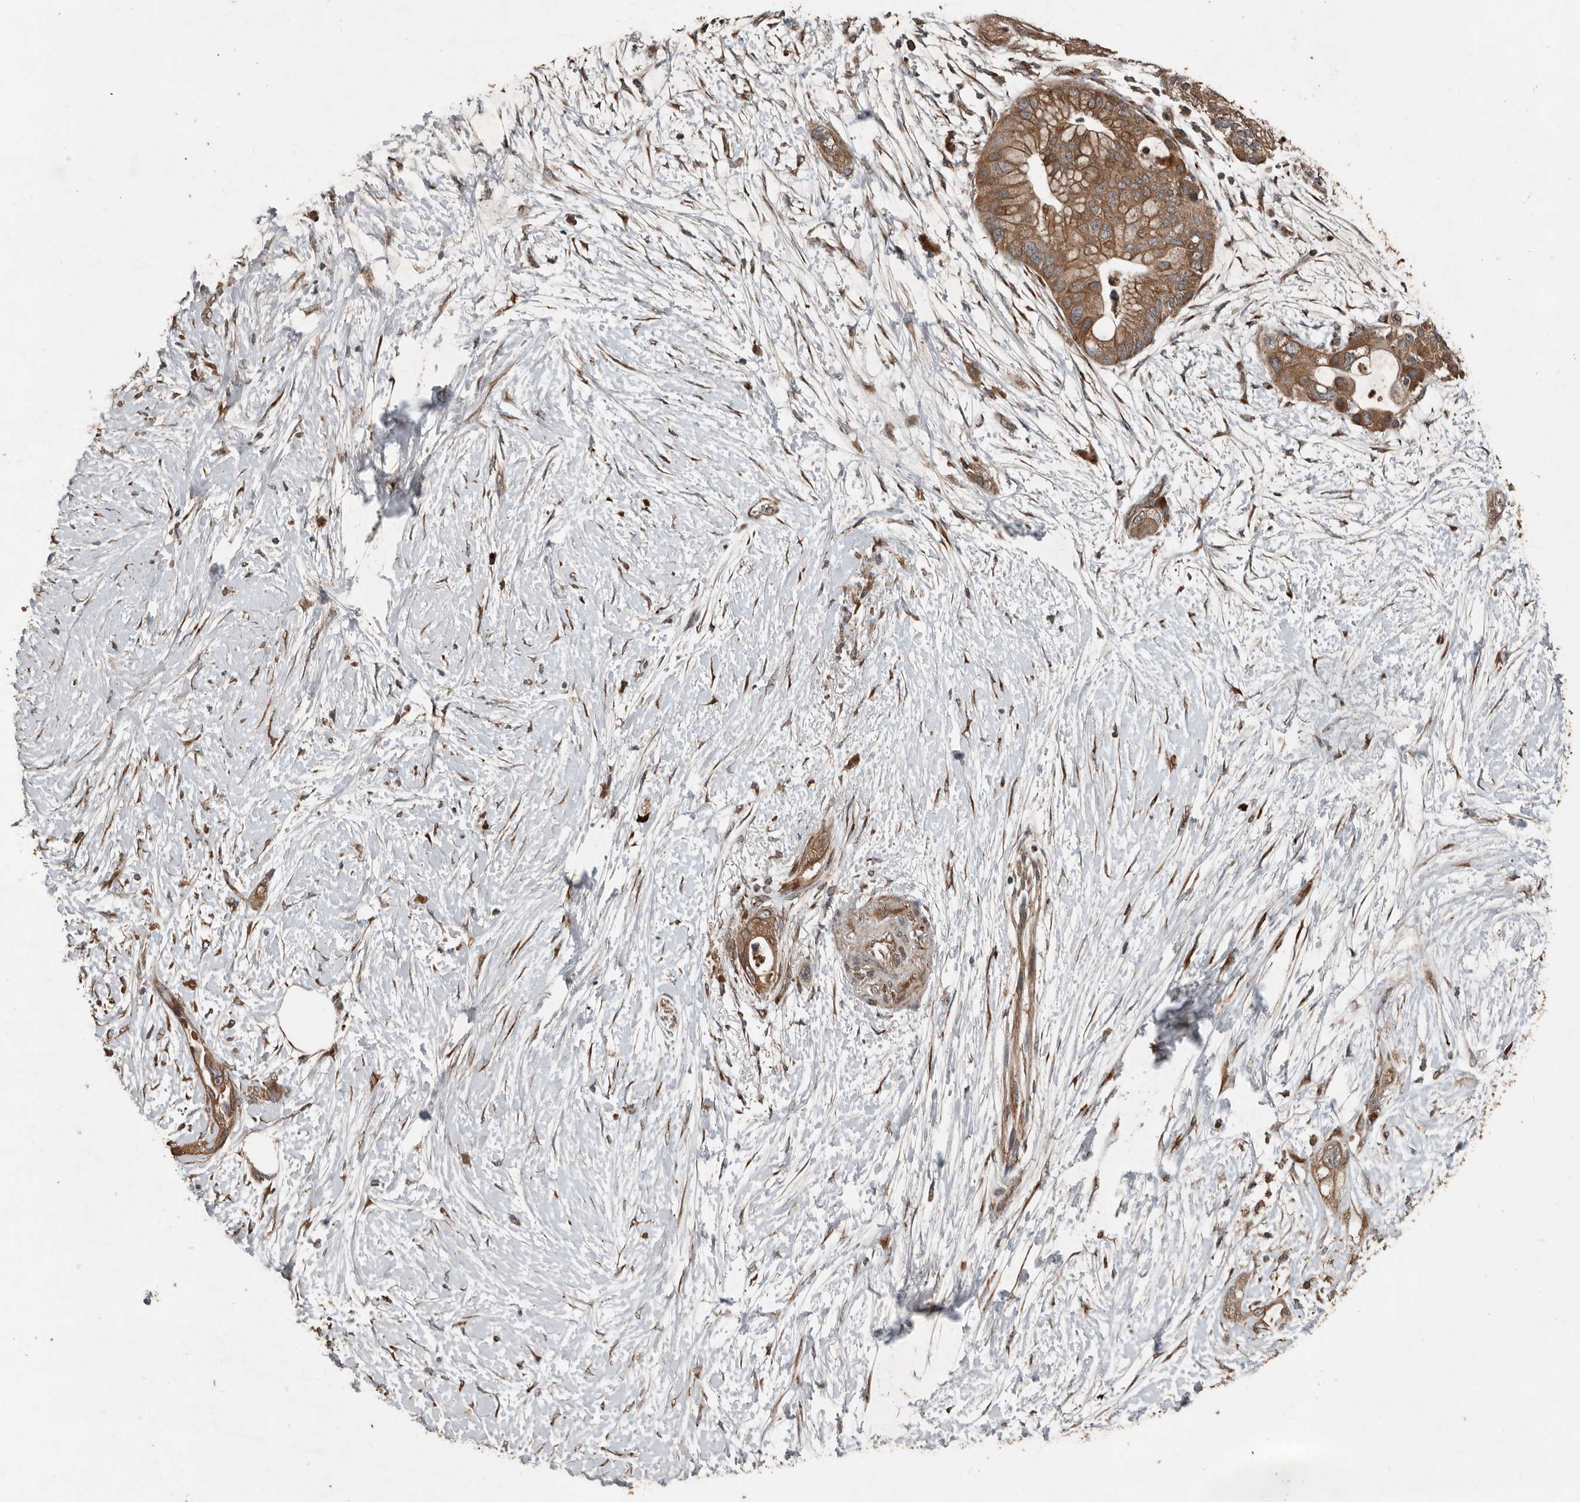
{"staining": {"intensity": "moderate", "quantity": ">75%", "location": "cytoplasmic/membranous"}, "tissue": "pancreatic cancer", "cell_type": "Tumor cells", "image_type": "cancer", "snomed": [{"axis": "morphology", "description": "Adenocarcinoma, NOS"}, {"axis": "topography", "description": "Pancreas"}], "caption": "Pancreatic adenocarcinoma stained with DAB (3,3'-diaminobenzidine) immunohistochemistry reveals medium levels of moderate cytoplasmic/membranous staining in approximately >75% of tumor cells.", "gene": "RNF207", "patient": {"sex": "male", "age": 53}}